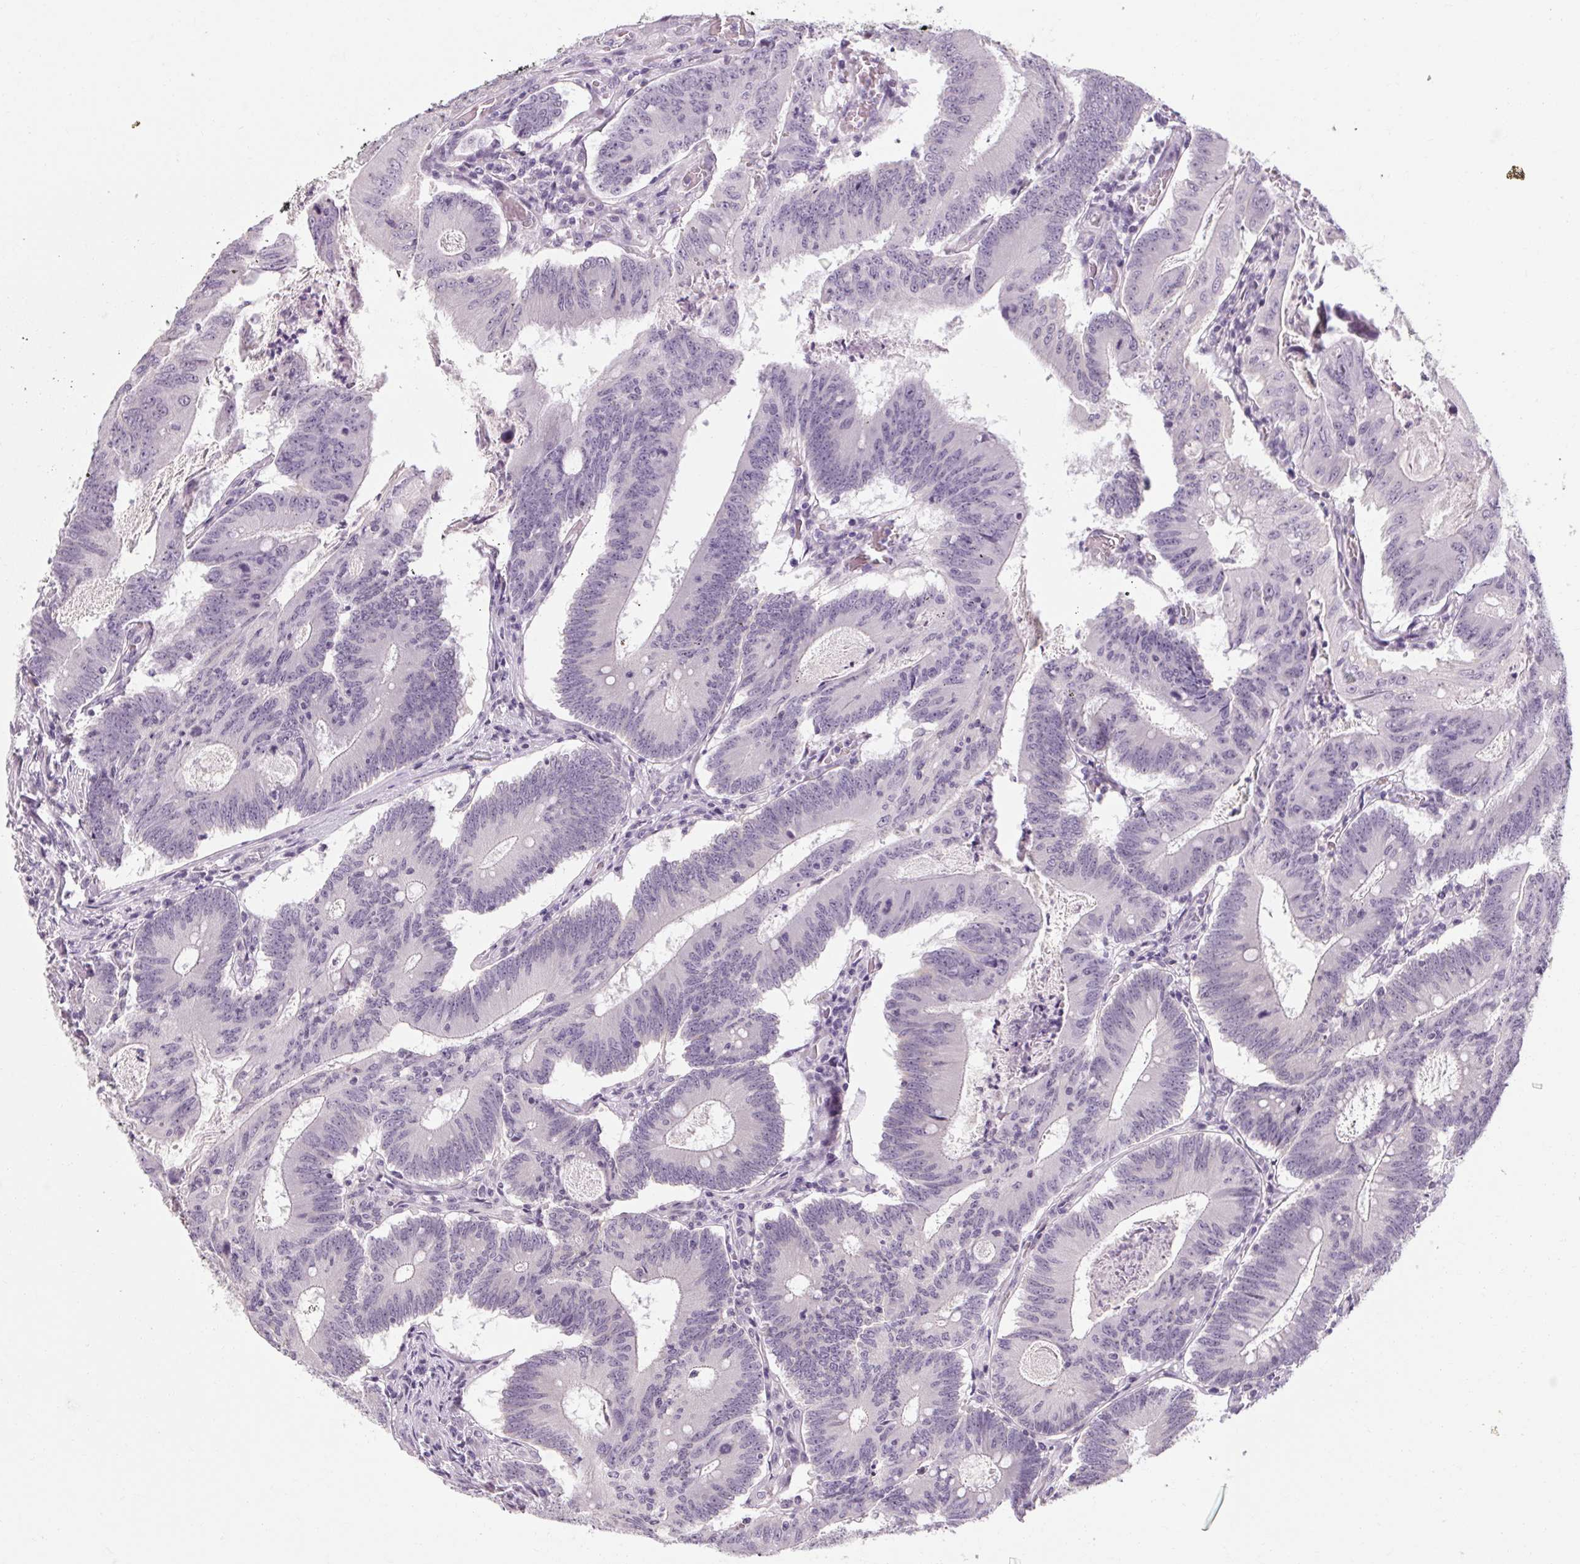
{"staining": {"intensity": "negative", "quantity": "none", "location": "none"}, "tissue": "colorectal cancer", "cell_type": "Tumor cells", "image_type": "cancer", "snomed": [{"axis": "morphology", "description": "Adenocarcinoma, NOS"}, {"axis": "topography", "description": "Colon"}], "caption": "The IHC photomicrograph has no significant expression in tumor cells of colorectal adenocarcinoma tissue.", "gene": "KLHL40", "patient": {"sex": "female", "age": 70}}